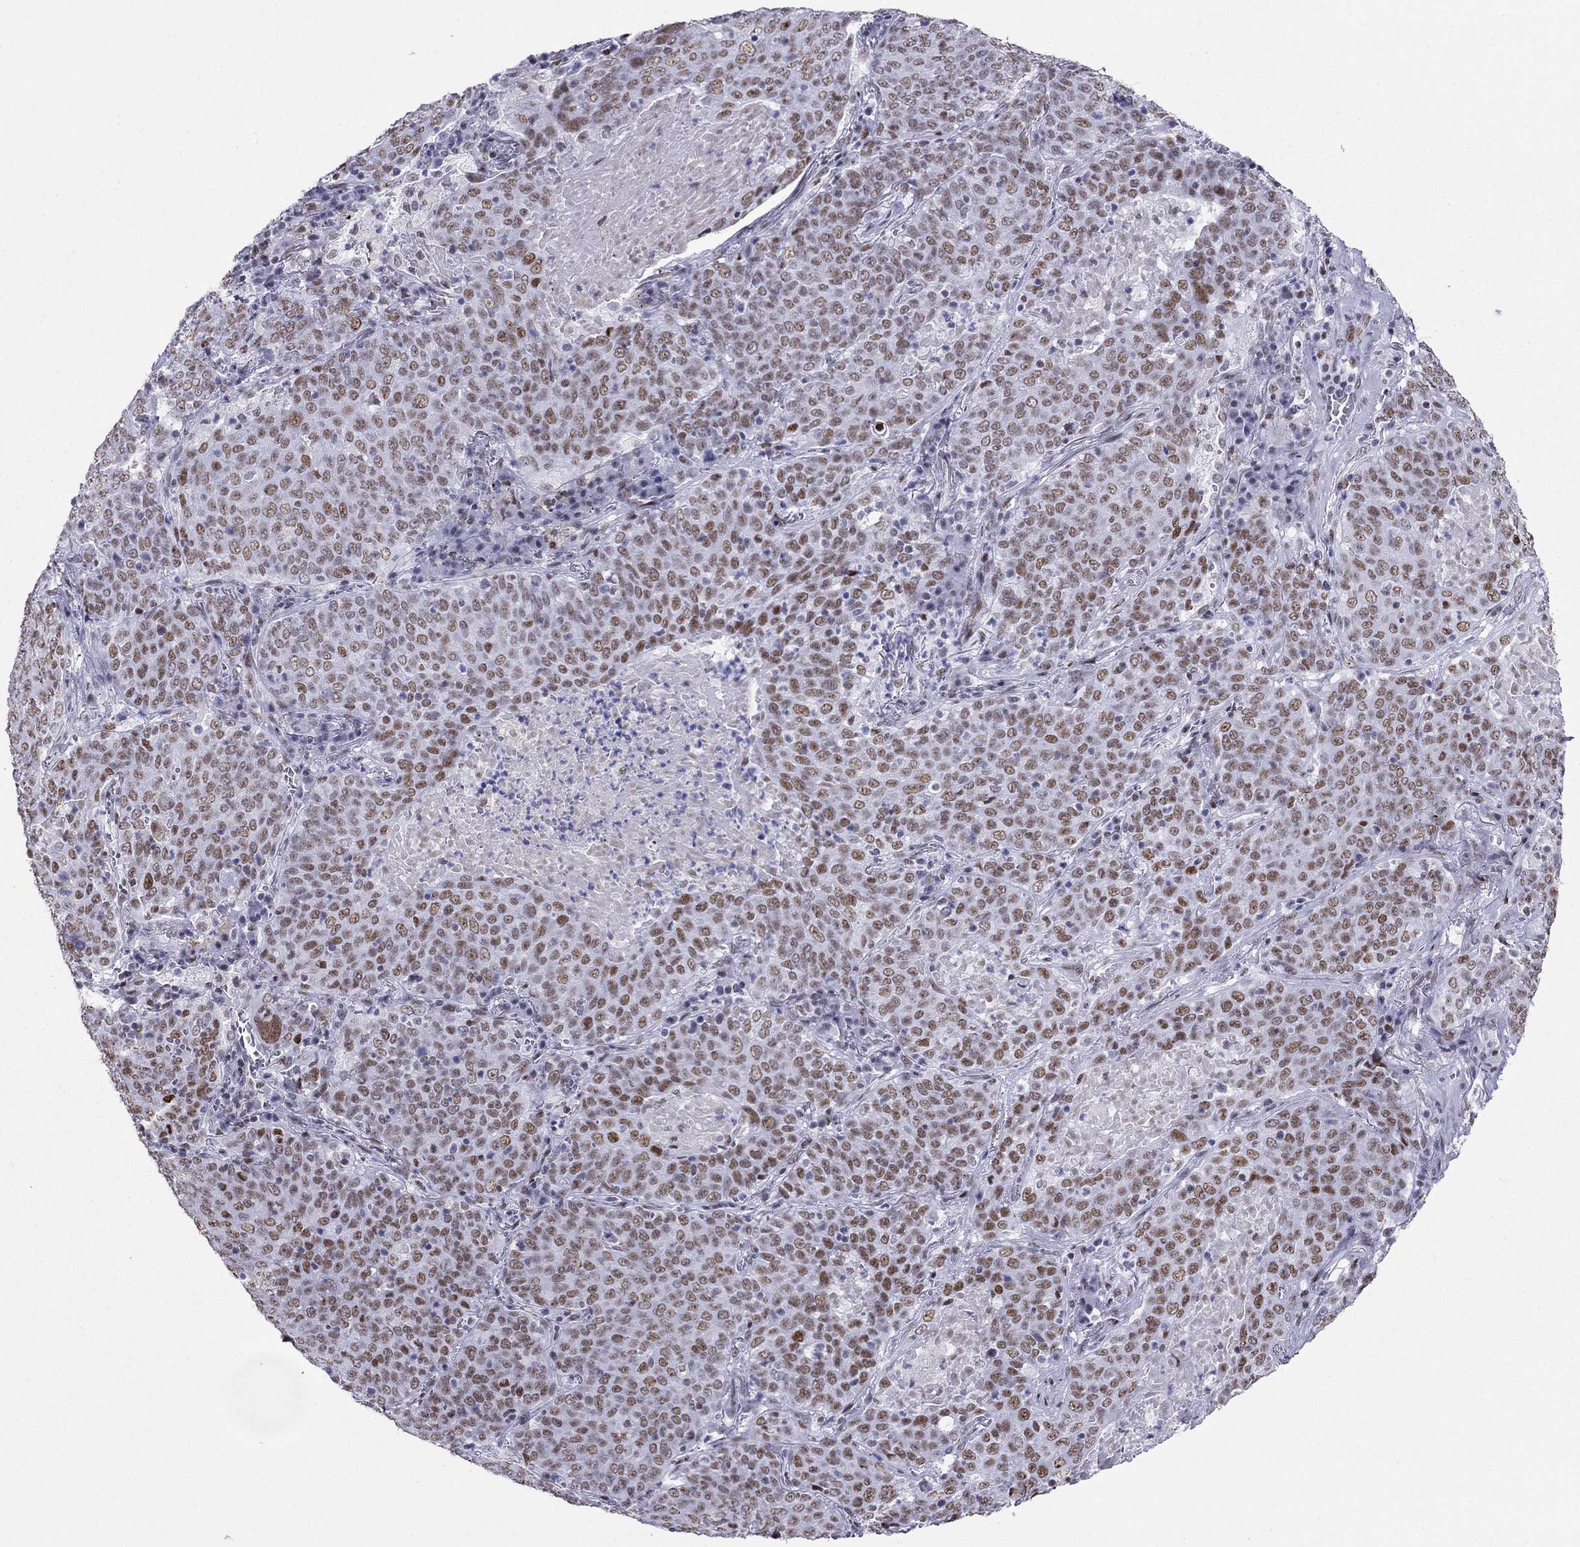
{"staining": {"intensity": "moderate", "quantity": ">75%", "location": "nuclear"}, "tissue": "lung cancer", "cell_type": "Tumor cells", "image_type": "cancer", "snomed": [{"axis": "morphology", "description": "Squamous cell carcinoma, NOS"}, {"axis": "topography", "description": "Lung"}], "caption": "Lung cancer stained with a protein marker exhibits moderate staining in tumor cells.", "gene": "PPM1G", "patient": {"sex": "male", "age": 82}}